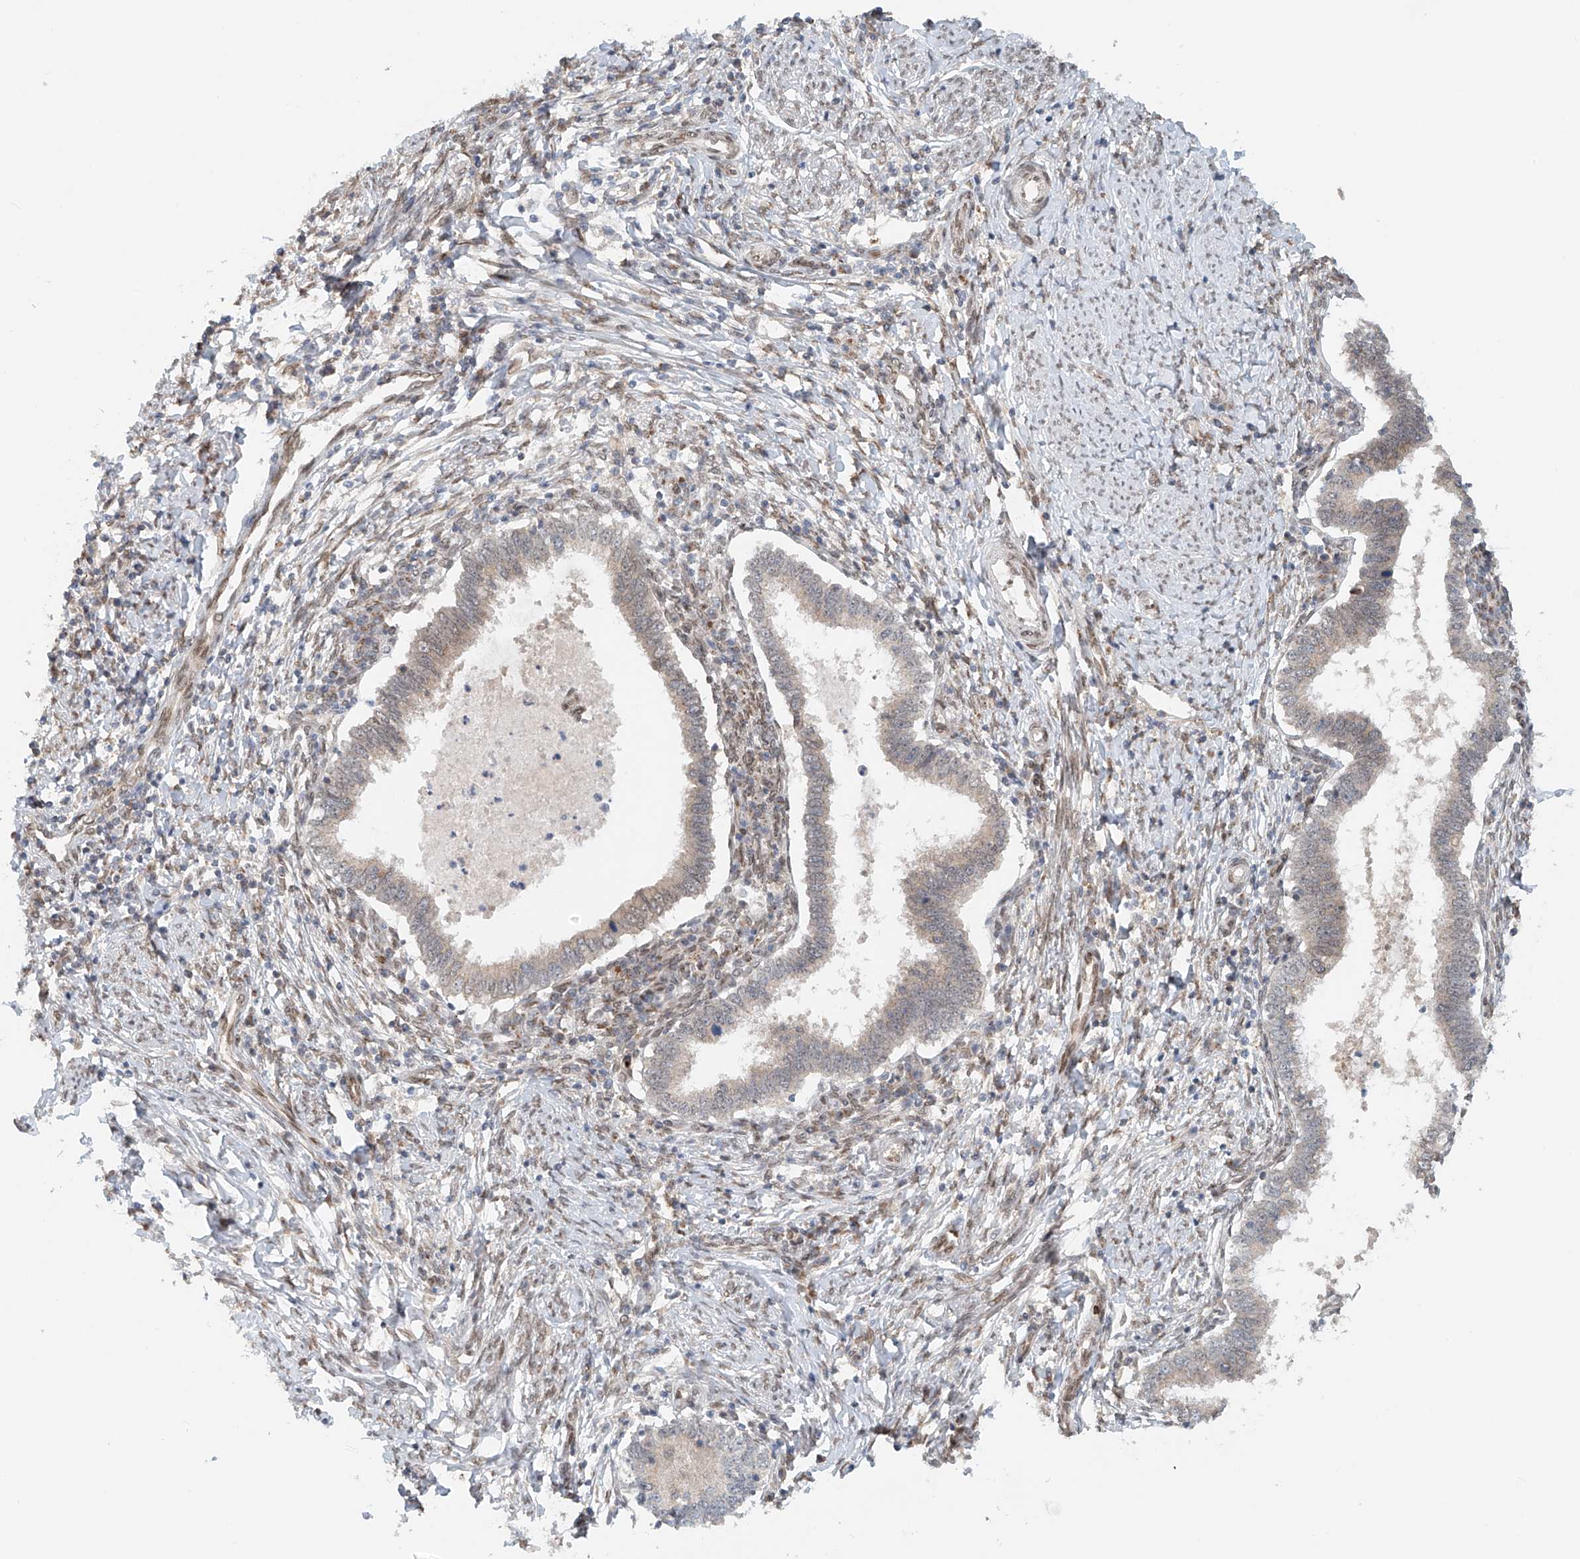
{"staining": {"intensity": "negative", "quantity": "none", "location": "none"}, "tissue": "cervical cancer", "cell_type": "Tumor cells", "image_type": "cancer", "snomed": [{"axis": "morphology", "description": "Adenocarcinoma, NOS"}, {"axis": "topography", "description": "Cervix"}], "caption": "Protein analysis of cervical cancer demonstrates no significant staining in tumor cells.", "gene": "STARD9", "patient": {"sex": "female", "age": 36}}